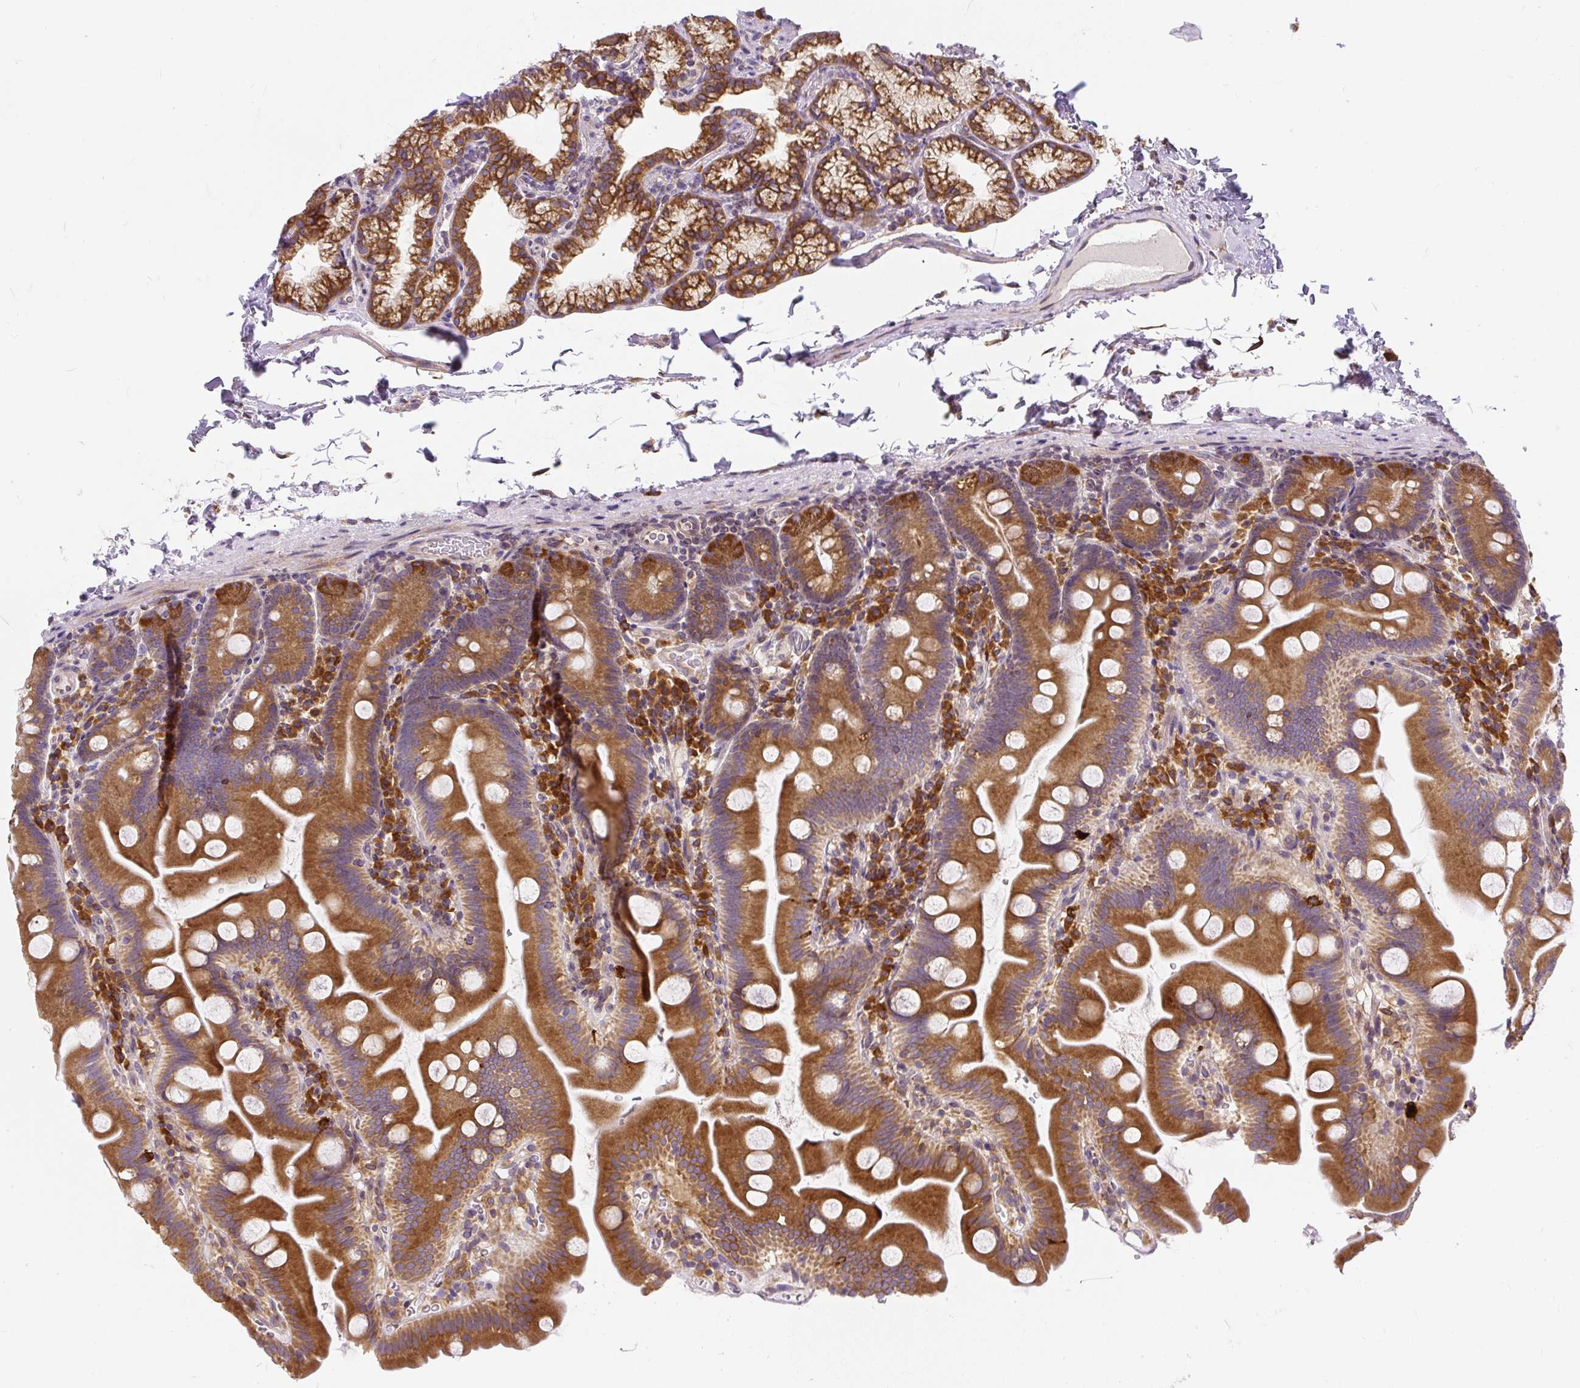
{"staining": {"intensity": "strong", "quantity": ">75%", "location": "cytoplasmic/membranous"}, "tissue": "small intestine", "cell_type": "Glandular cells", "image_type": "normal", "snomed": [{"axis": "morphology", "description": "Normal tissue, NOS"}, {"axis": "topography", "description": "Small intestine"}], "caption": "Immunohistochemistry (IHC) of unremarkable small intestine demonstrates high levels of strong cytoplasmic/membranous expression in about >75% of glandular cells.", "gene": "CYP20A1", "patient": {"sex": "female", "age": 68}}